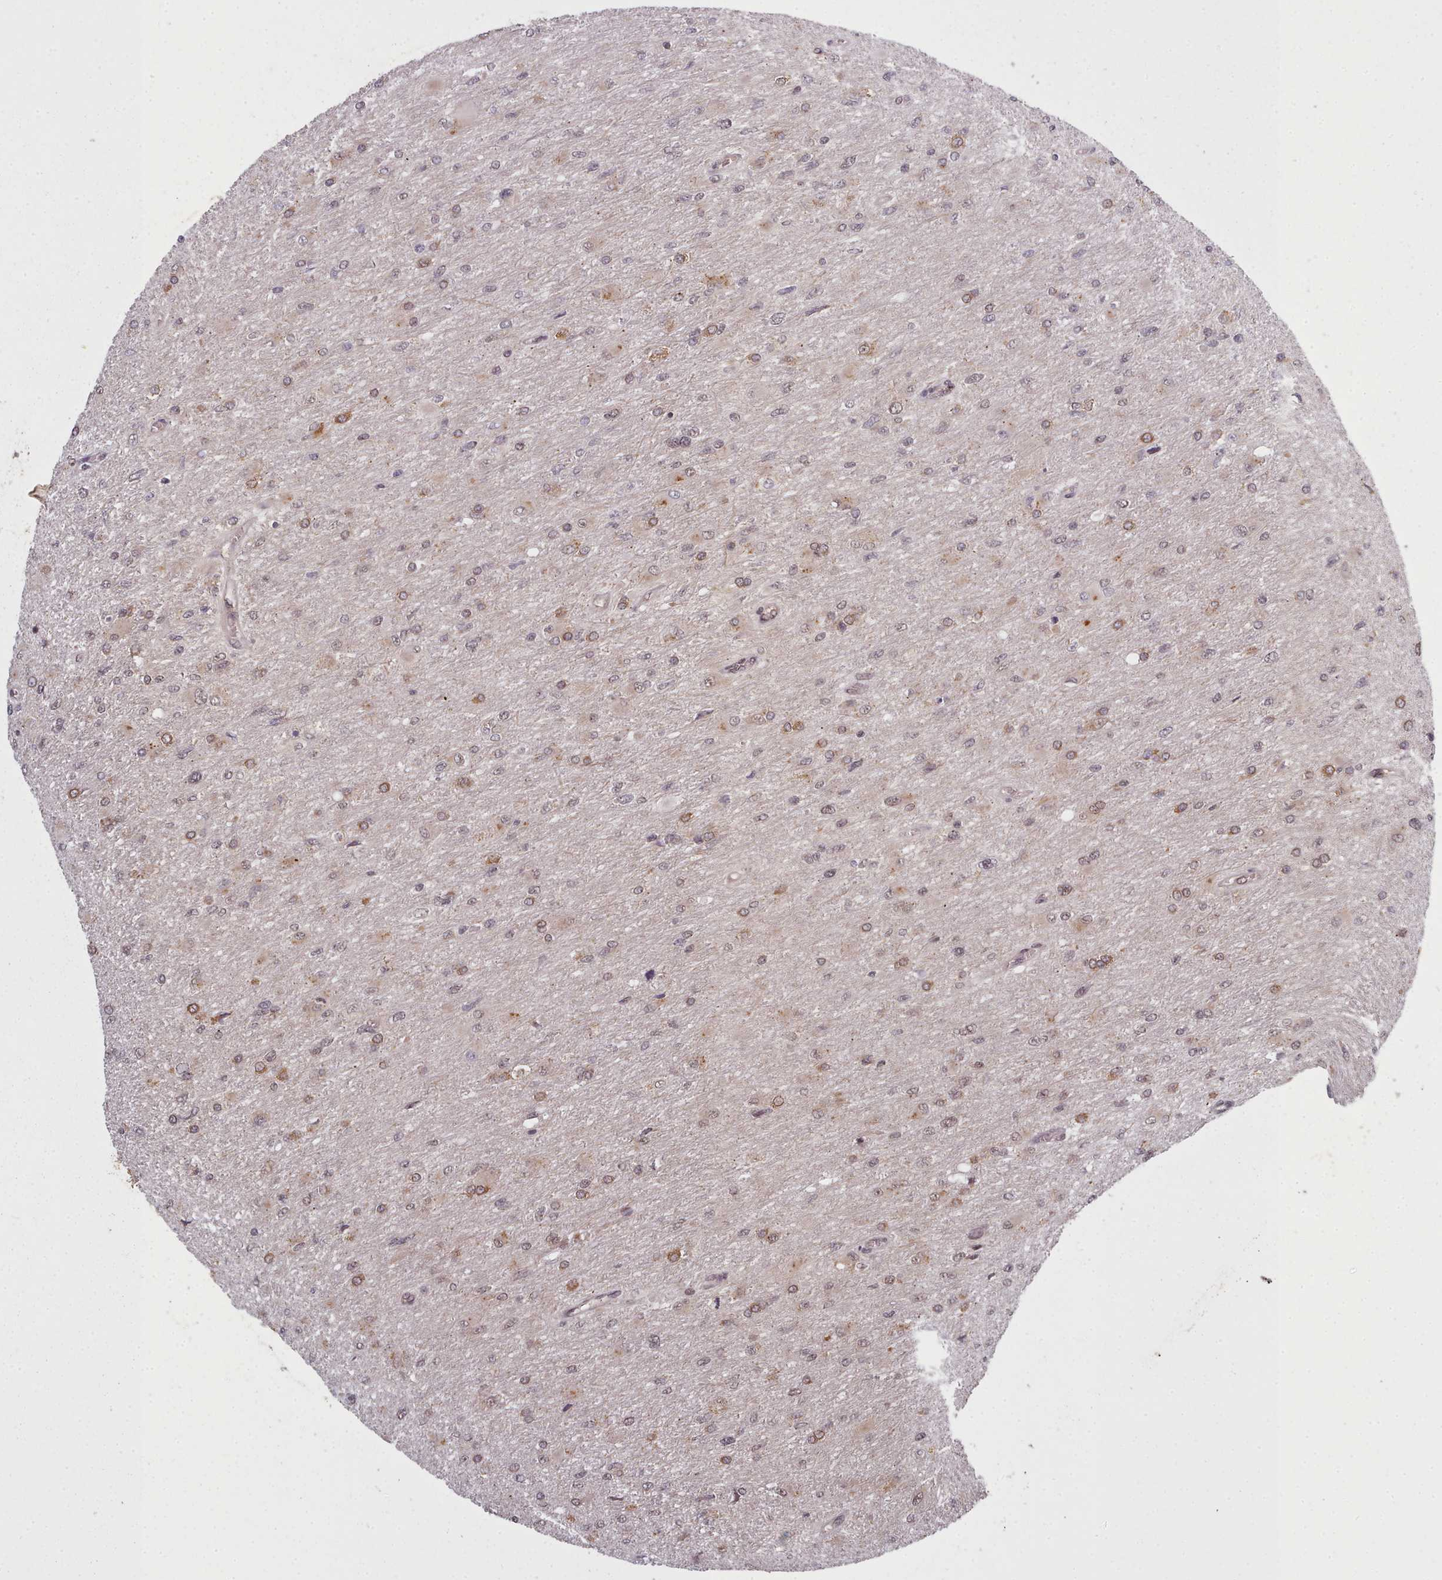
{"staining": {"intensity": "weak", "quantity": ">75%", "location": "cytoplasmic/membranous"}, "tissue": "glioma", "cell_type": "Tumor cells", "image_type": "cancer", "snomed": [{"axis": "morphology", "description": "Glioma, malignant, High grade"}, {"axis": "topography", "description": "Cerebral cortex"}], "caption": "A low amount of weak cytoplasmic/membranous expression is present in approximately >75% of tumor cells in glioma tissue.", "gene": "DHX8", "patient": {"sex": "female", "age": 36}}